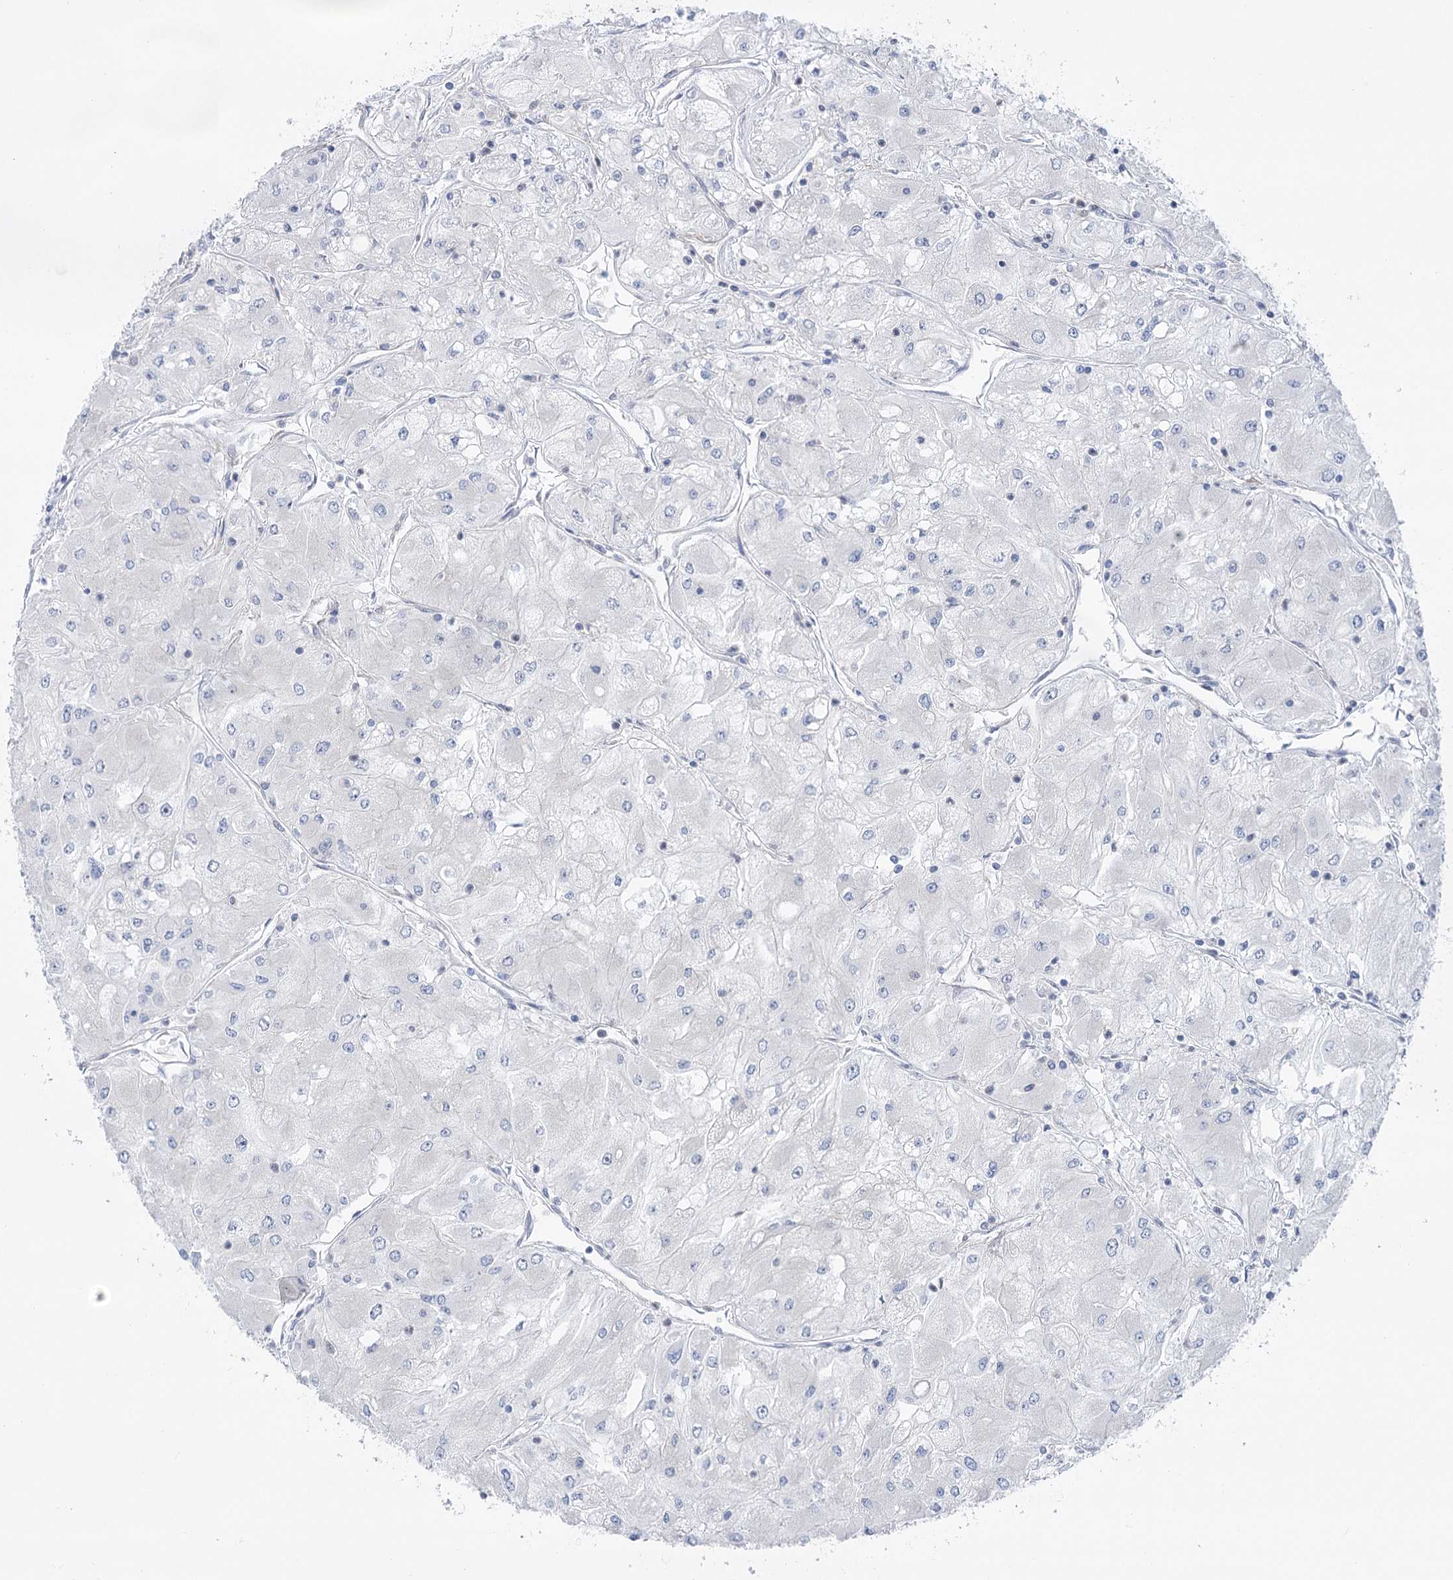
{"staining": {"intensity": "negative", "quantity": "none", "location": "none"}, "tissue": "renal cancer", "cell_type": "Tumor cells", "image_type": "cancer", "snomed": [{"axis": "morphology", "description": "Adenocarcinoma, NOS"}, {"axis": "topography", "description": "Kidney"}], "caption": "Tumor cells are negative for protein expression in human renal cancer. (Stains: DAB (3,3'-diaminobenzidine) immunohistochemistry (IHC) with hematoxylin counter stain, Microscopy: brightfield microscopy at high magnification).", "gene": "SCN11A", "patient": {"sex": "male", "age": 80}}